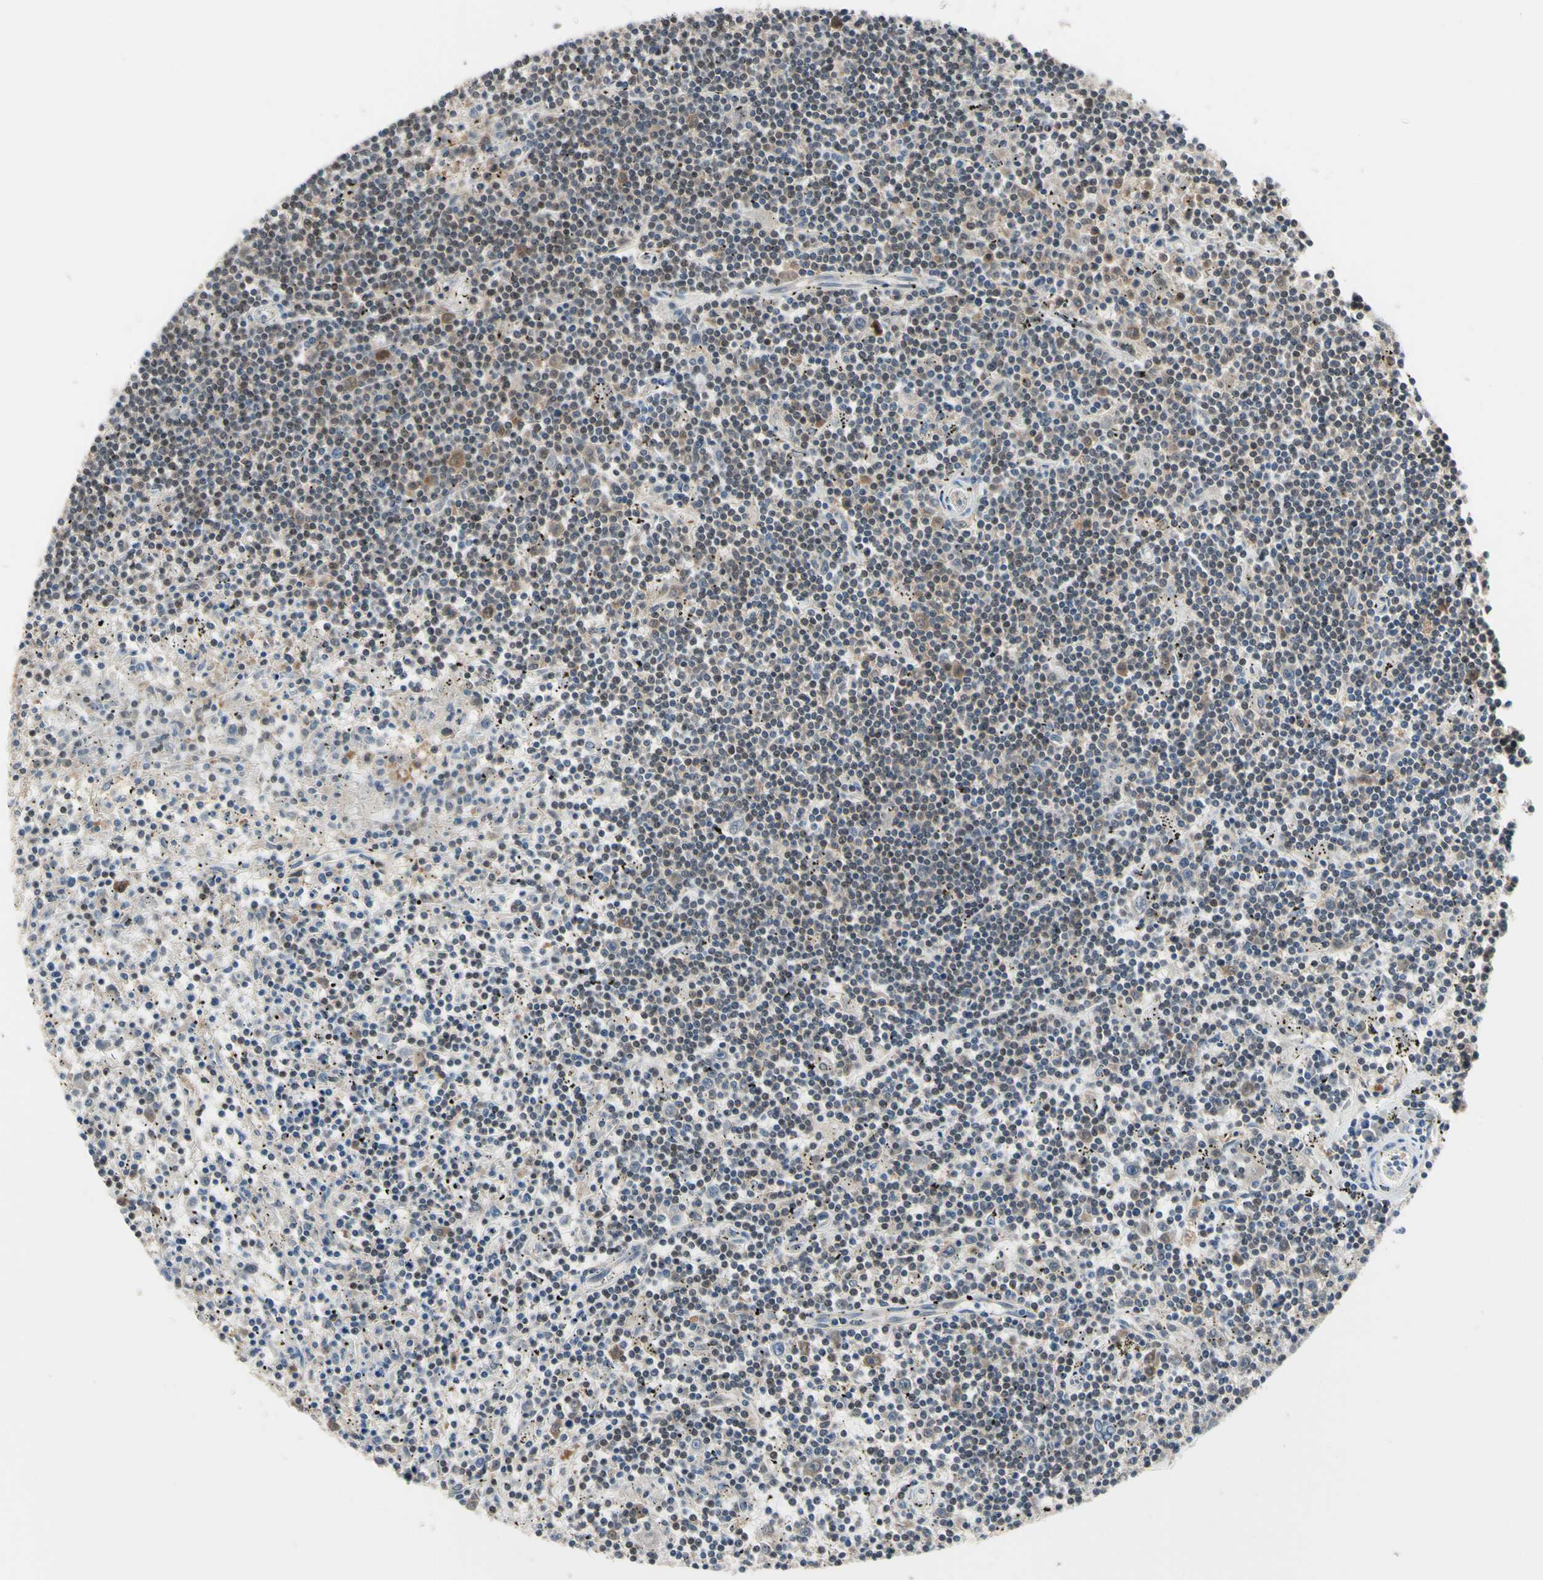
{"staining": {"intensity": "weak", "quantity": ">75%", "location": "cytoplasmic/membranous,nuclear"}, "tissue": "lymphoma", "cell_type": "Tumor cells", "image_type": "cancer", "snomed": [{"axis": "morphology", "description": "Malignant lymphoma, non-Hodgkin's type, Low grade"}, {"axis": "topography", "description": "Spleen"}], "caption": "Weak cytoplasmic/membranous and nuclear positivity for a protein is identified in approximately >75% of tumor cells of lymphoma using IHC.", "gene": "HSPA4", "patient": {"sex": "male", "age": 76}}